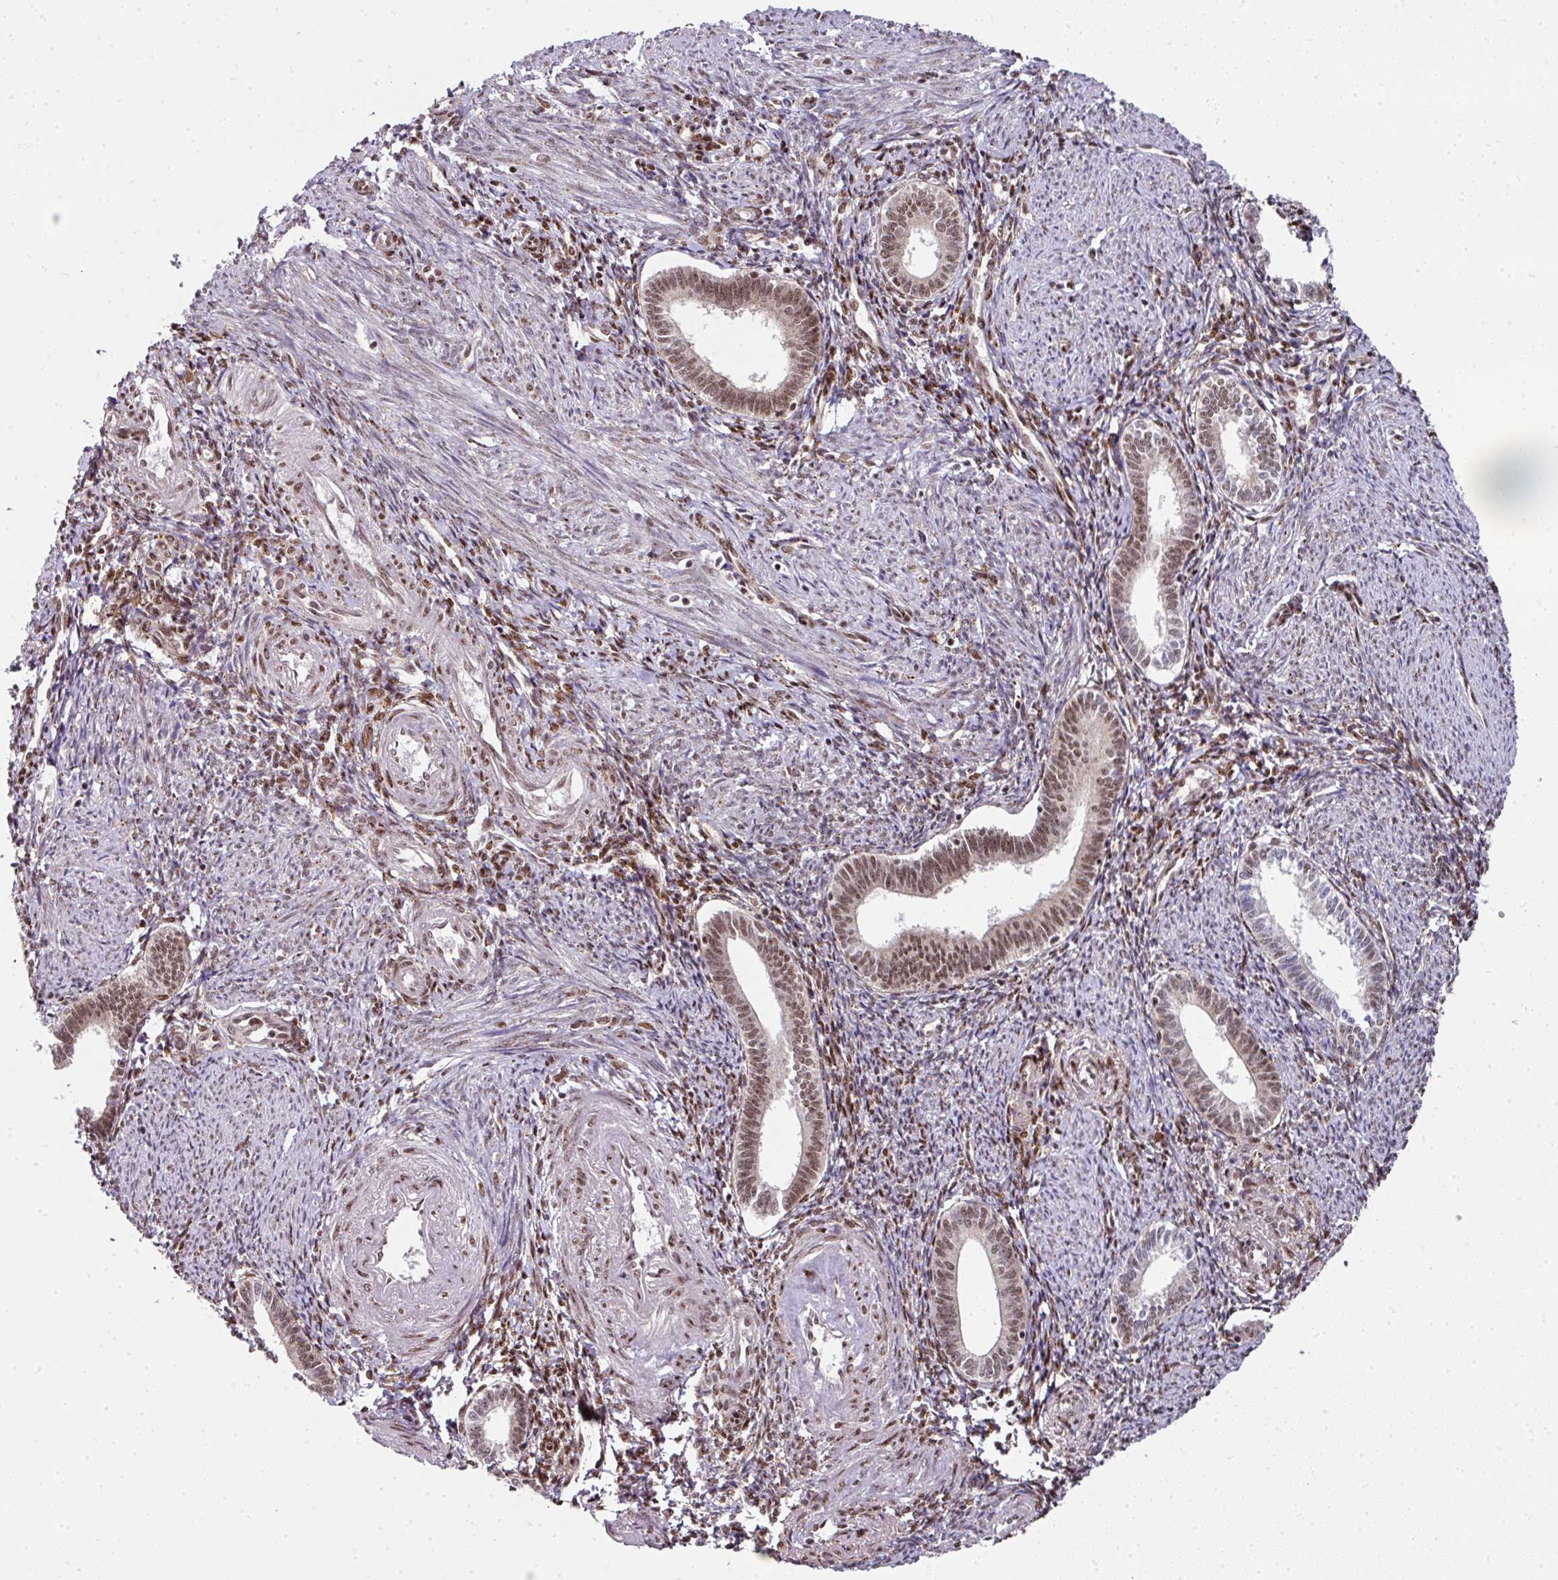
{"staining": {"intensity": "moderate", "quantity": "25%-75%", "location": "nuclear"}, "tissue": "endometrium", "cell_type": "Cells in endometrial stroma", "image_type": "normal", "snomed": [{"axis": "morphology", "description": "Normal tissue, NOS"}, {"axis": "topography", "description": "Endometrium"}], "caption": "Human endometrium stained with a brown dye shows moderate nuclear positive expression in about 25%-75% of cells in endometrial stroma.", "gene": "NFYA", "patient": {"sex": "female", "age": 41}}